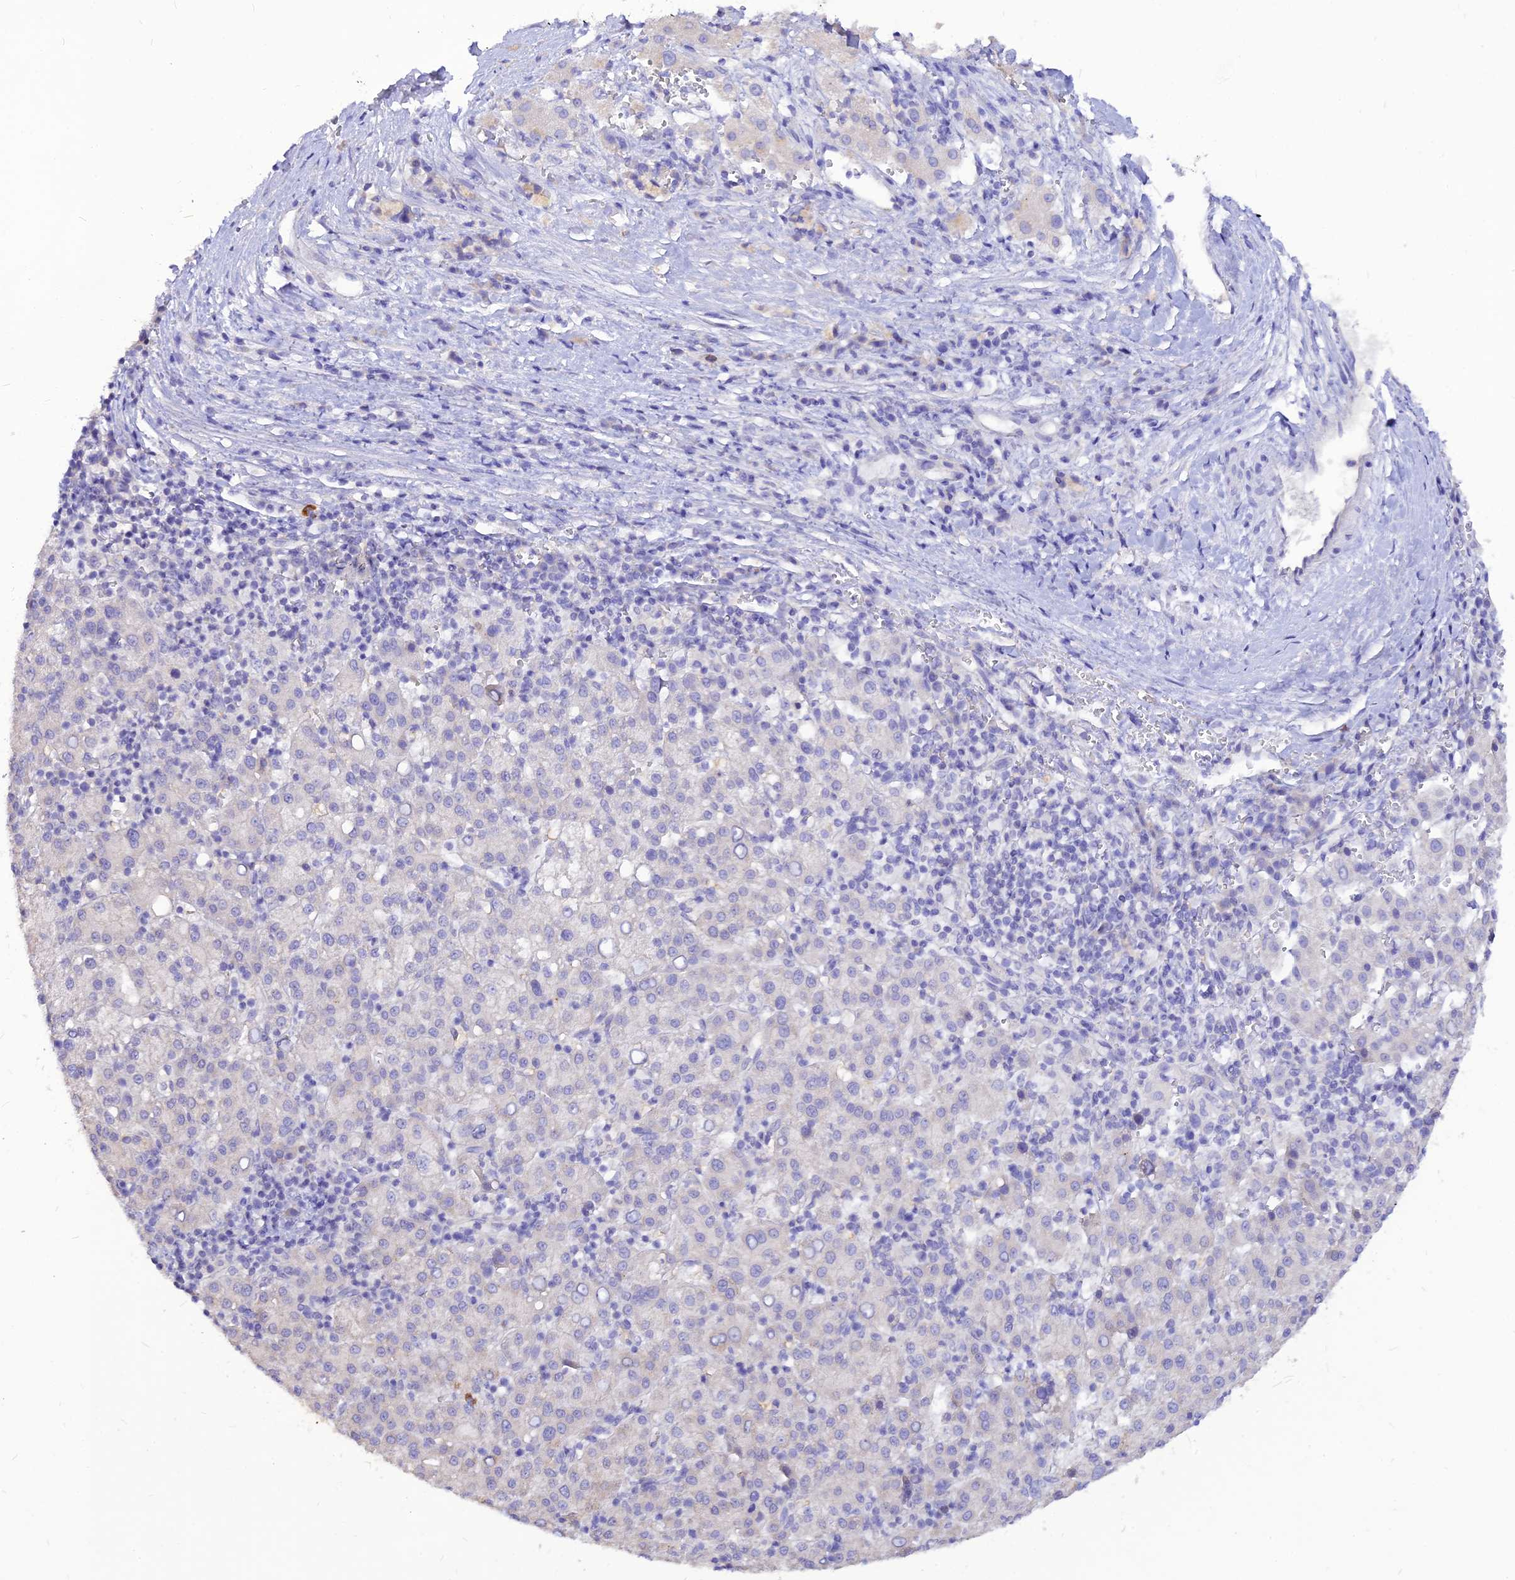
{"staining": {"intensity": "negative", "quantity": "none", "location": "none"}, "tissue": "liver cancer", "cell_type": "Tumor cells", "image_type": "cancer", "snomed": [{"axis": "morphology", "description": "Carcinoma, Hepatocellular, NOS"}, {"axis": "topography", "description": "Liver"}], "caption": "The image shows no significant staining in tumor cells of liver cancer (hepatocellular carcinoma).", "gene": "CZIB", "patient": {"sex": "female", "age": 58}}